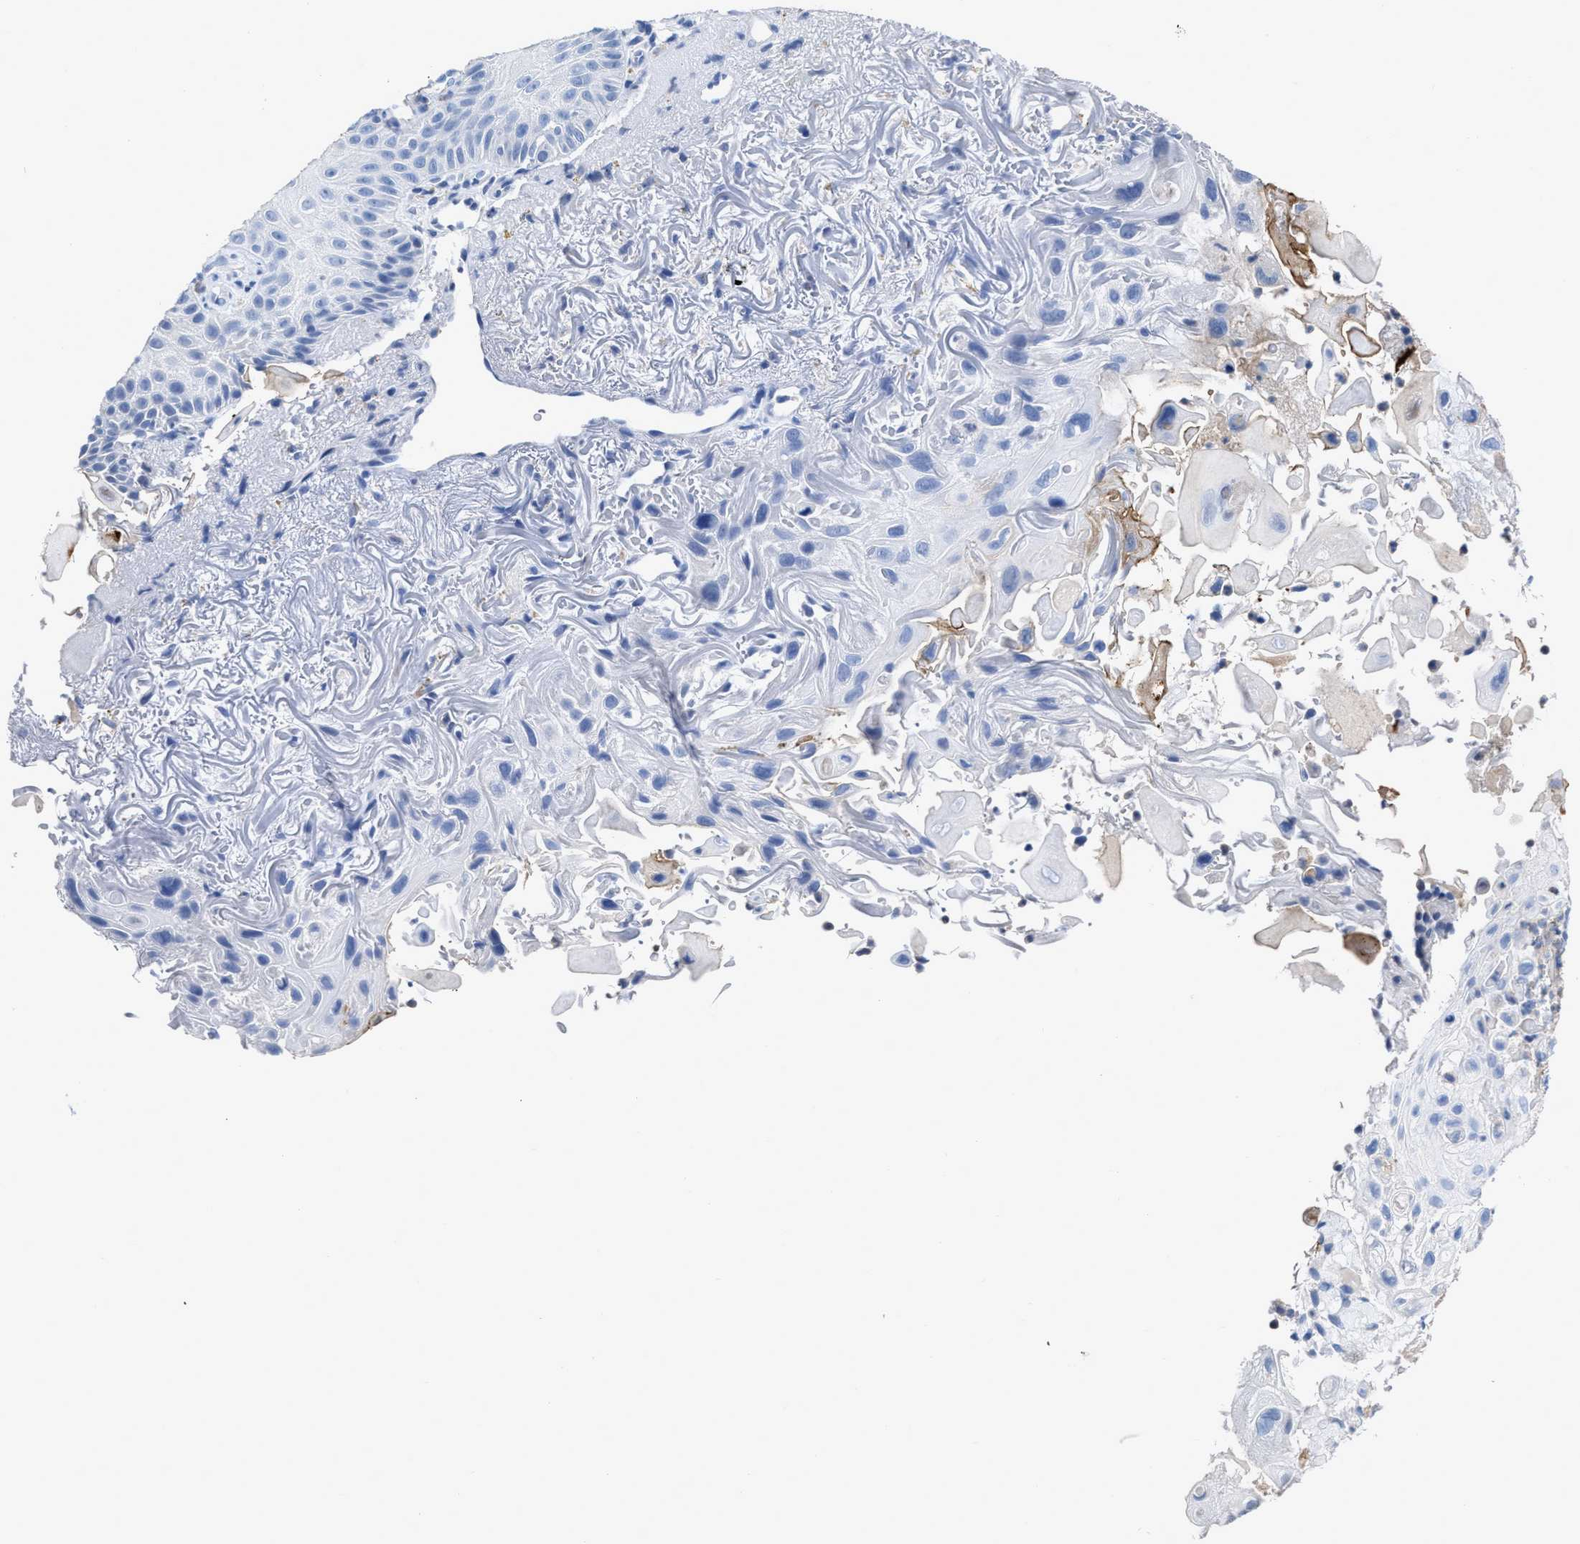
{"staining": {"intensity": "moderate", "quantity": "<25%", "location": "cytoplasmic/membranous"}, "tissue": "skin cancer", "cell_type": "Tumor cells", "image_type": "cancer", "snomed": [{"axis": "morphology", "description": "Squamous cell carcinoma, NOS"}, {"axis": "topography", "description": "Skin"}], "caption": "Squamous cell carcinoma (skin) stained with a protein marker displays moderate staining in tumor cells.", "gene": "CEACAM5", "patient": {"sex": "female", "age": 77}}